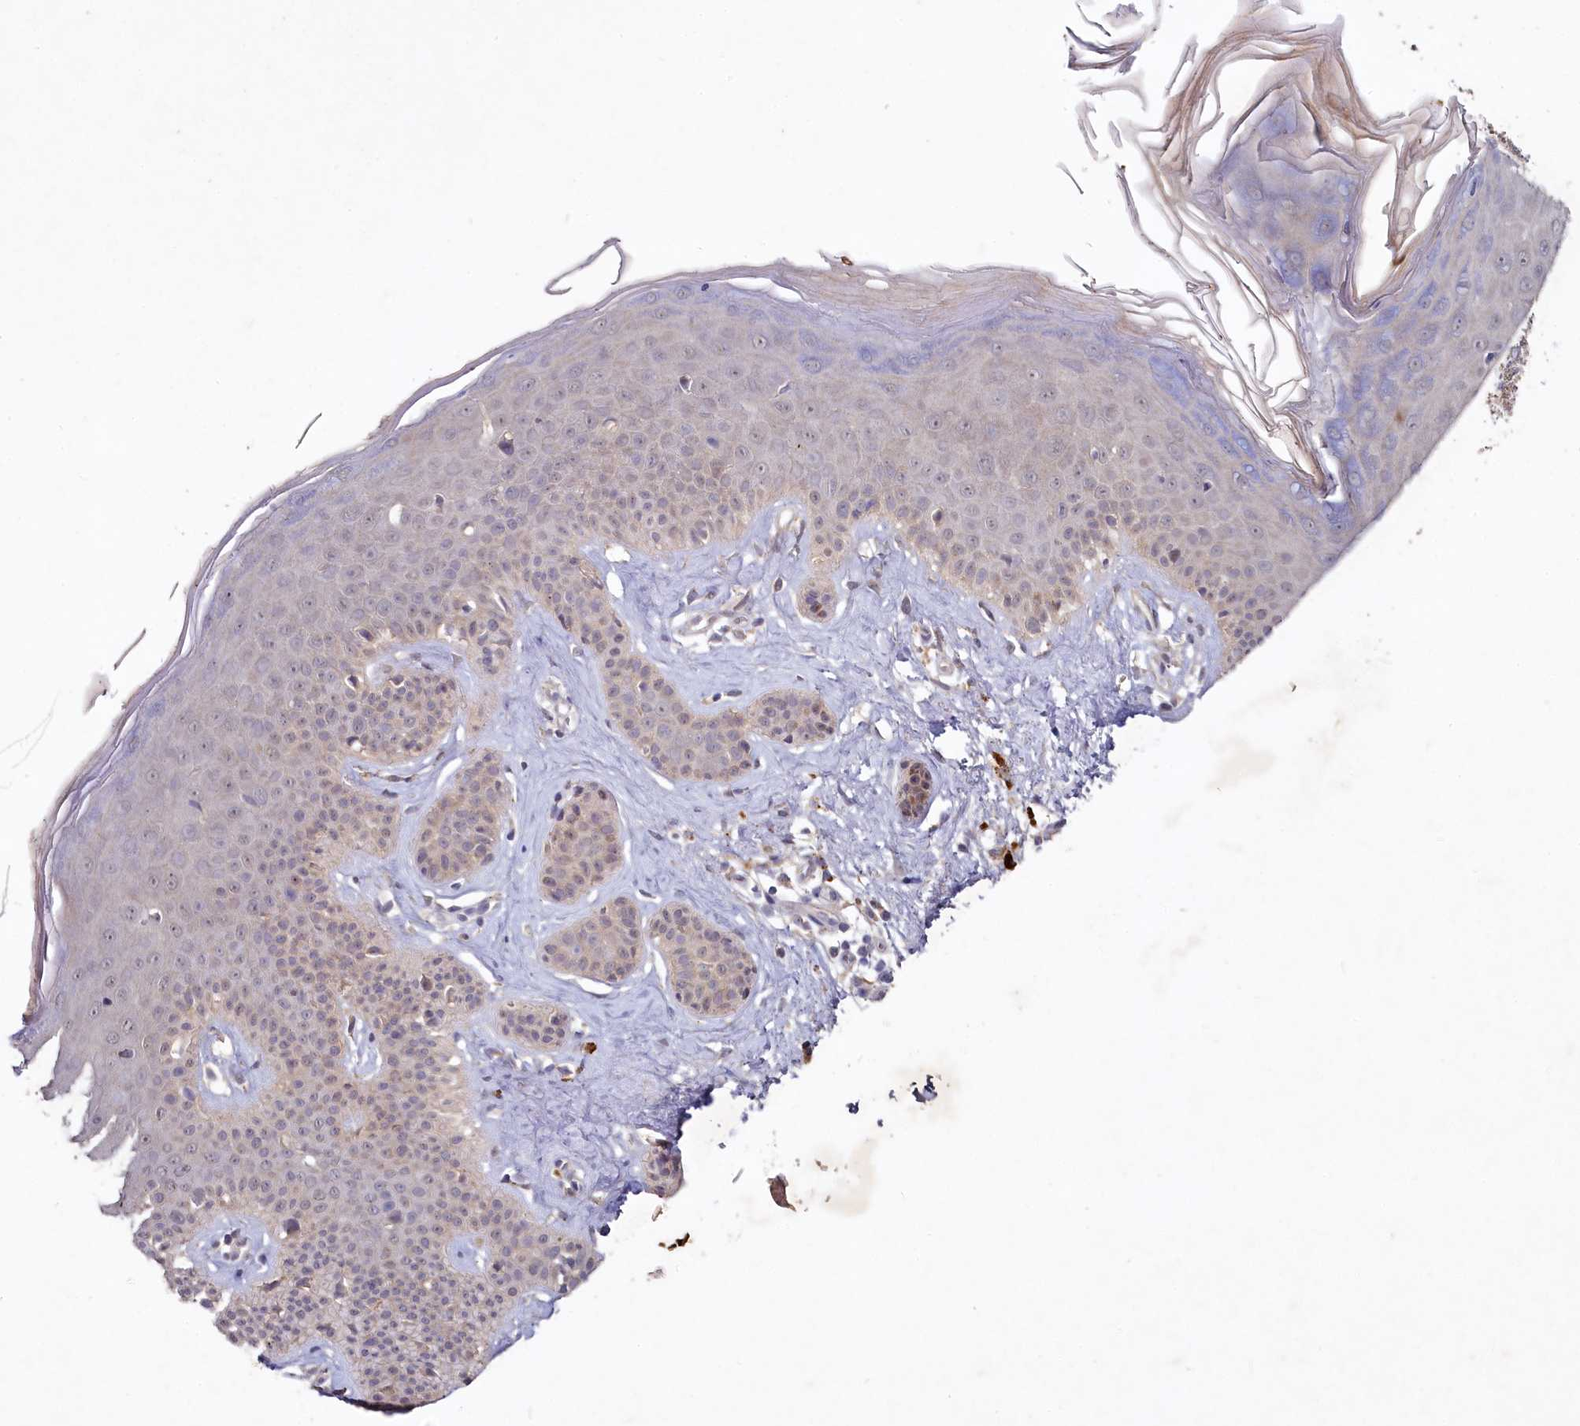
{"staining": {"intensity": "moderate", "quantity": "25%-75%", "location": "cytoplasmic/membranous"}, "tissue": "skin", "cell_type": "Fibroblasts", "image_type": "normal", "snomed": [{"axis": "morphology", "description": "Normal tissue, NOS"}, {"axis": "topography", "description": "Skin"}], "caption": "A brown stain labels moderate cytoplasmic/membranous expression of a protein in fibroblasts of unremarkable human skin.", "gene": "HERC3", "patient": {"sex": "female", "age": 58}}